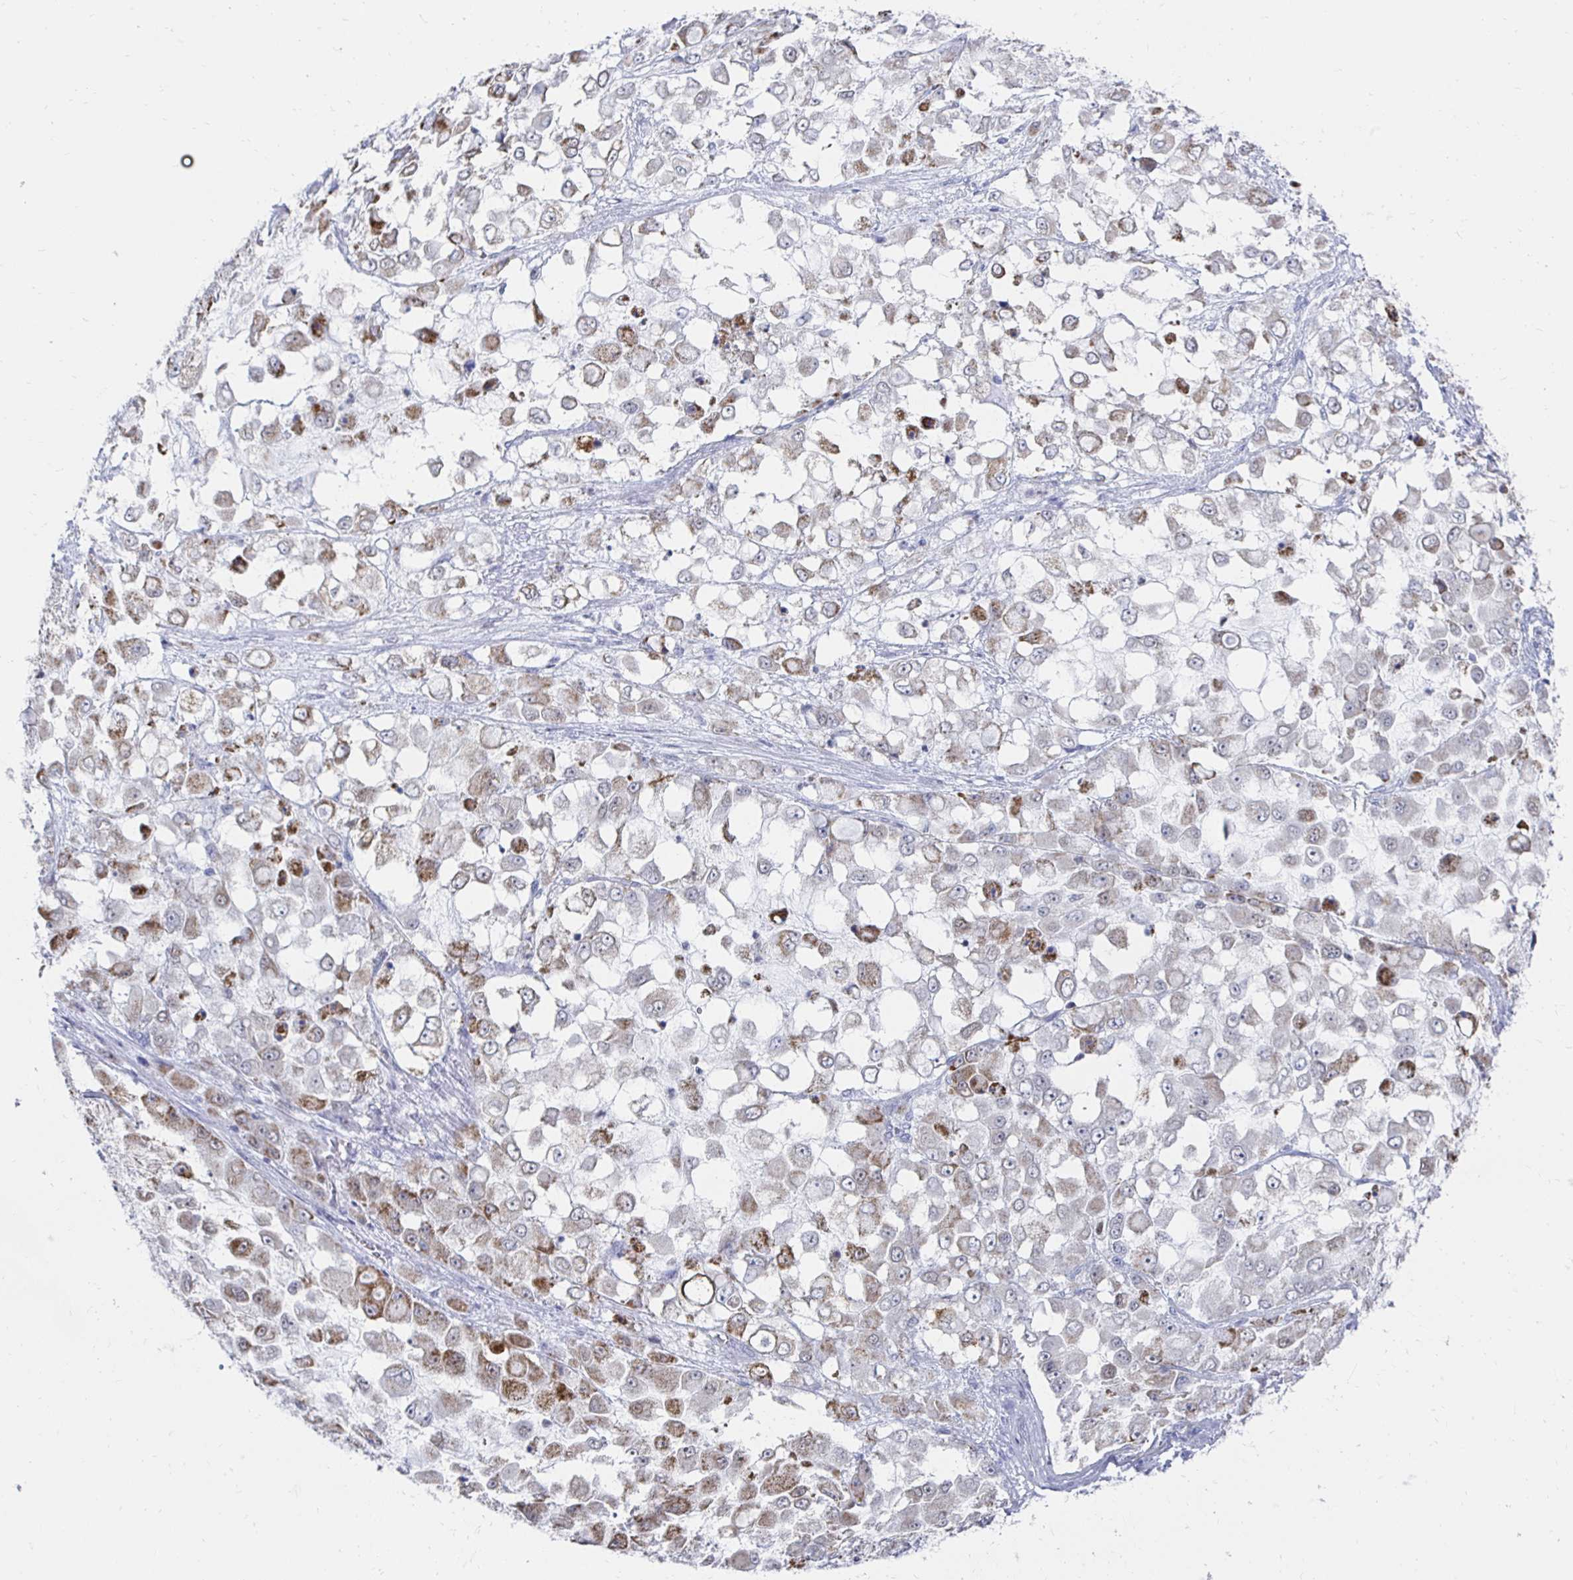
{"staining": {"intensity": "moderate", "quantity": ">75%", "location": "cytoplasmic/membranous"}, "tissue": "stomach cancer", "cell_type": "Tumor cells", "image_type": "cancer", "snomed": [{"axis": "morphology", "description": "Adenocarcinoma, NOS"}, {"axis": "topography", "description": "Stomach"}], "caption": "Moderate cytoplasmic/membranous positivity is present in about >75% of tumor cells in stomach cancer (adenocarcinoma).", "gene": "NOCT", "patient": {"sex": "female", "age": 76}}